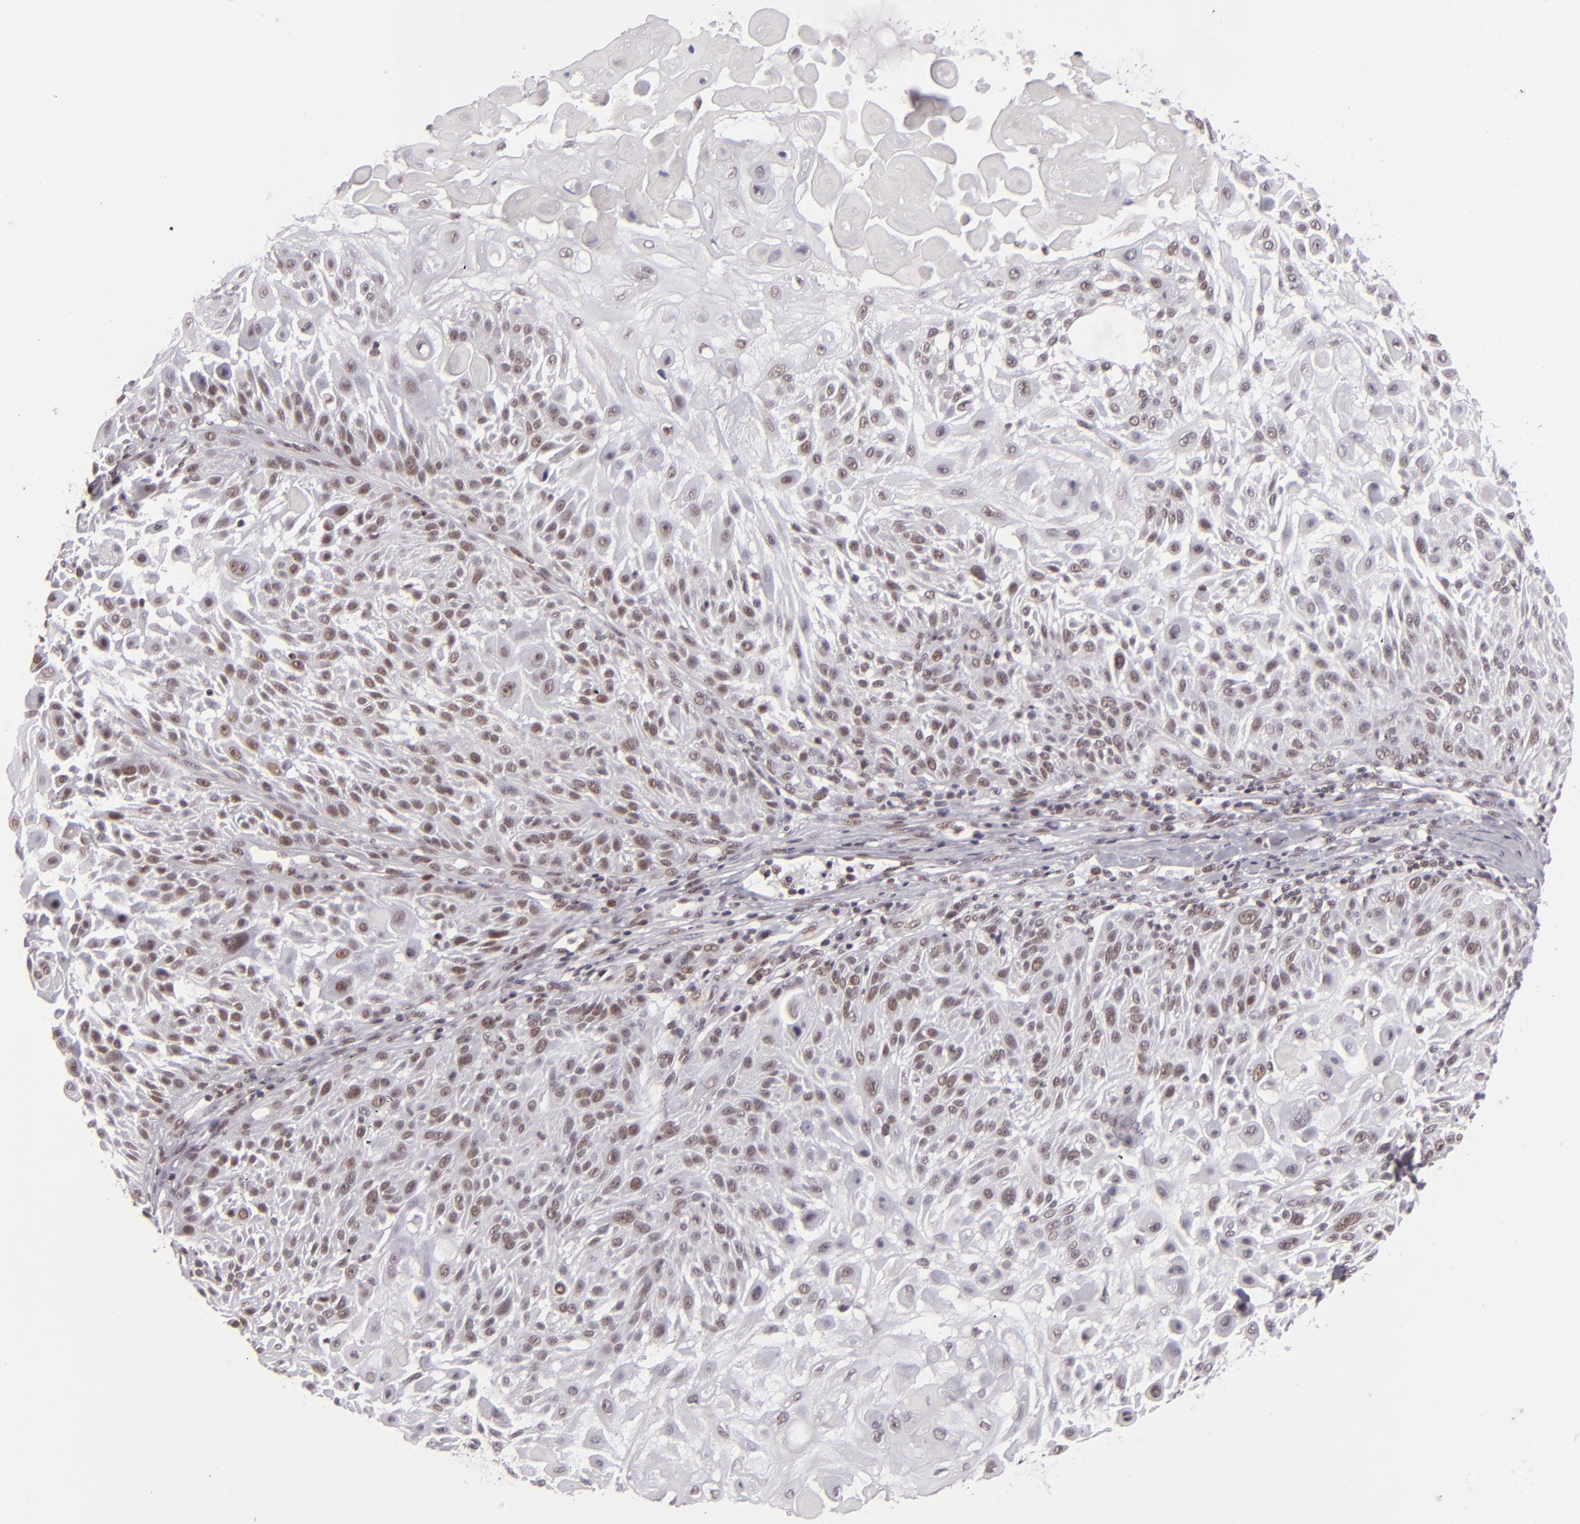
{"staining": {"intensity": "weak", "quantity": ">75%", "location": "nuclear"}, "tissue": "skin cancer", "cell_type": "Tumor cells", "image_type": "cancer", "snomed": [{"axis": "morphology", "description": "Squamous cell carcinoma, NOS"}, {"axis": "topography", "description": "Skin"}], "caption": "The histopathology image reveals staining of skin cancer (squamous cell carcinoma), revealing weak nuclear protein staining (brown color) within tumor cells.", "gene": "BRD8", "patient": {"sex": "female", "age": 89}}